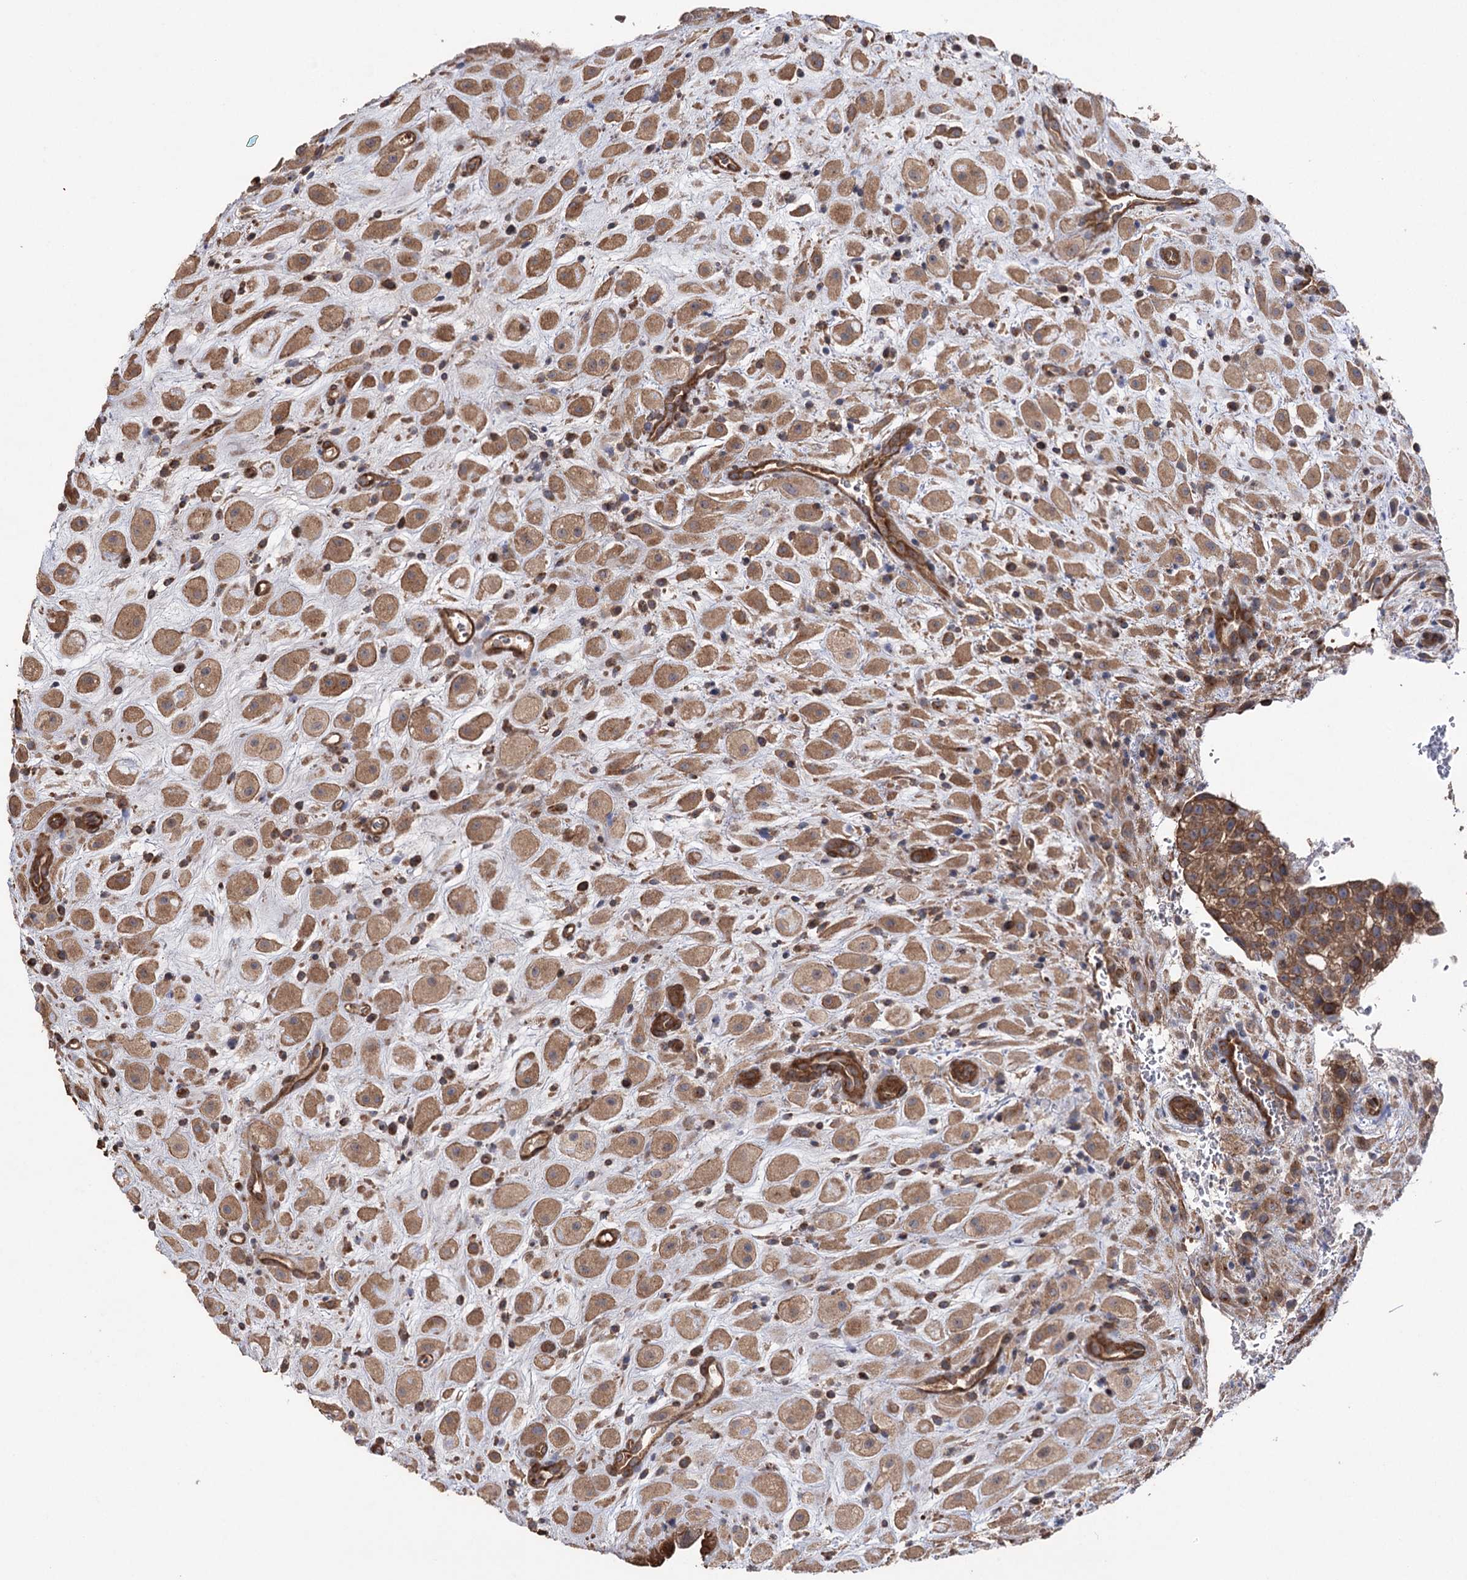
{"staining": {"intensity": "moderate", "quantity": ">75%", "location": "cytoplasmic/membranous"}, "tissue": "placenta", "cell_type": "Decidual cells", "image_type": "normal", "snomed": [{"axis": "morphology", "description": "Normal tissue, NOS"}, {"axis": "topography", "description": "Placenta"}], "caption": "Human placenta stained for a protein (brown) exhibits moderate cytoplasmic/membranous positive expression in approximately >75% of decidual cells.", "gene": "LARS2", "patient": {"sex": "female", "age": 35}}